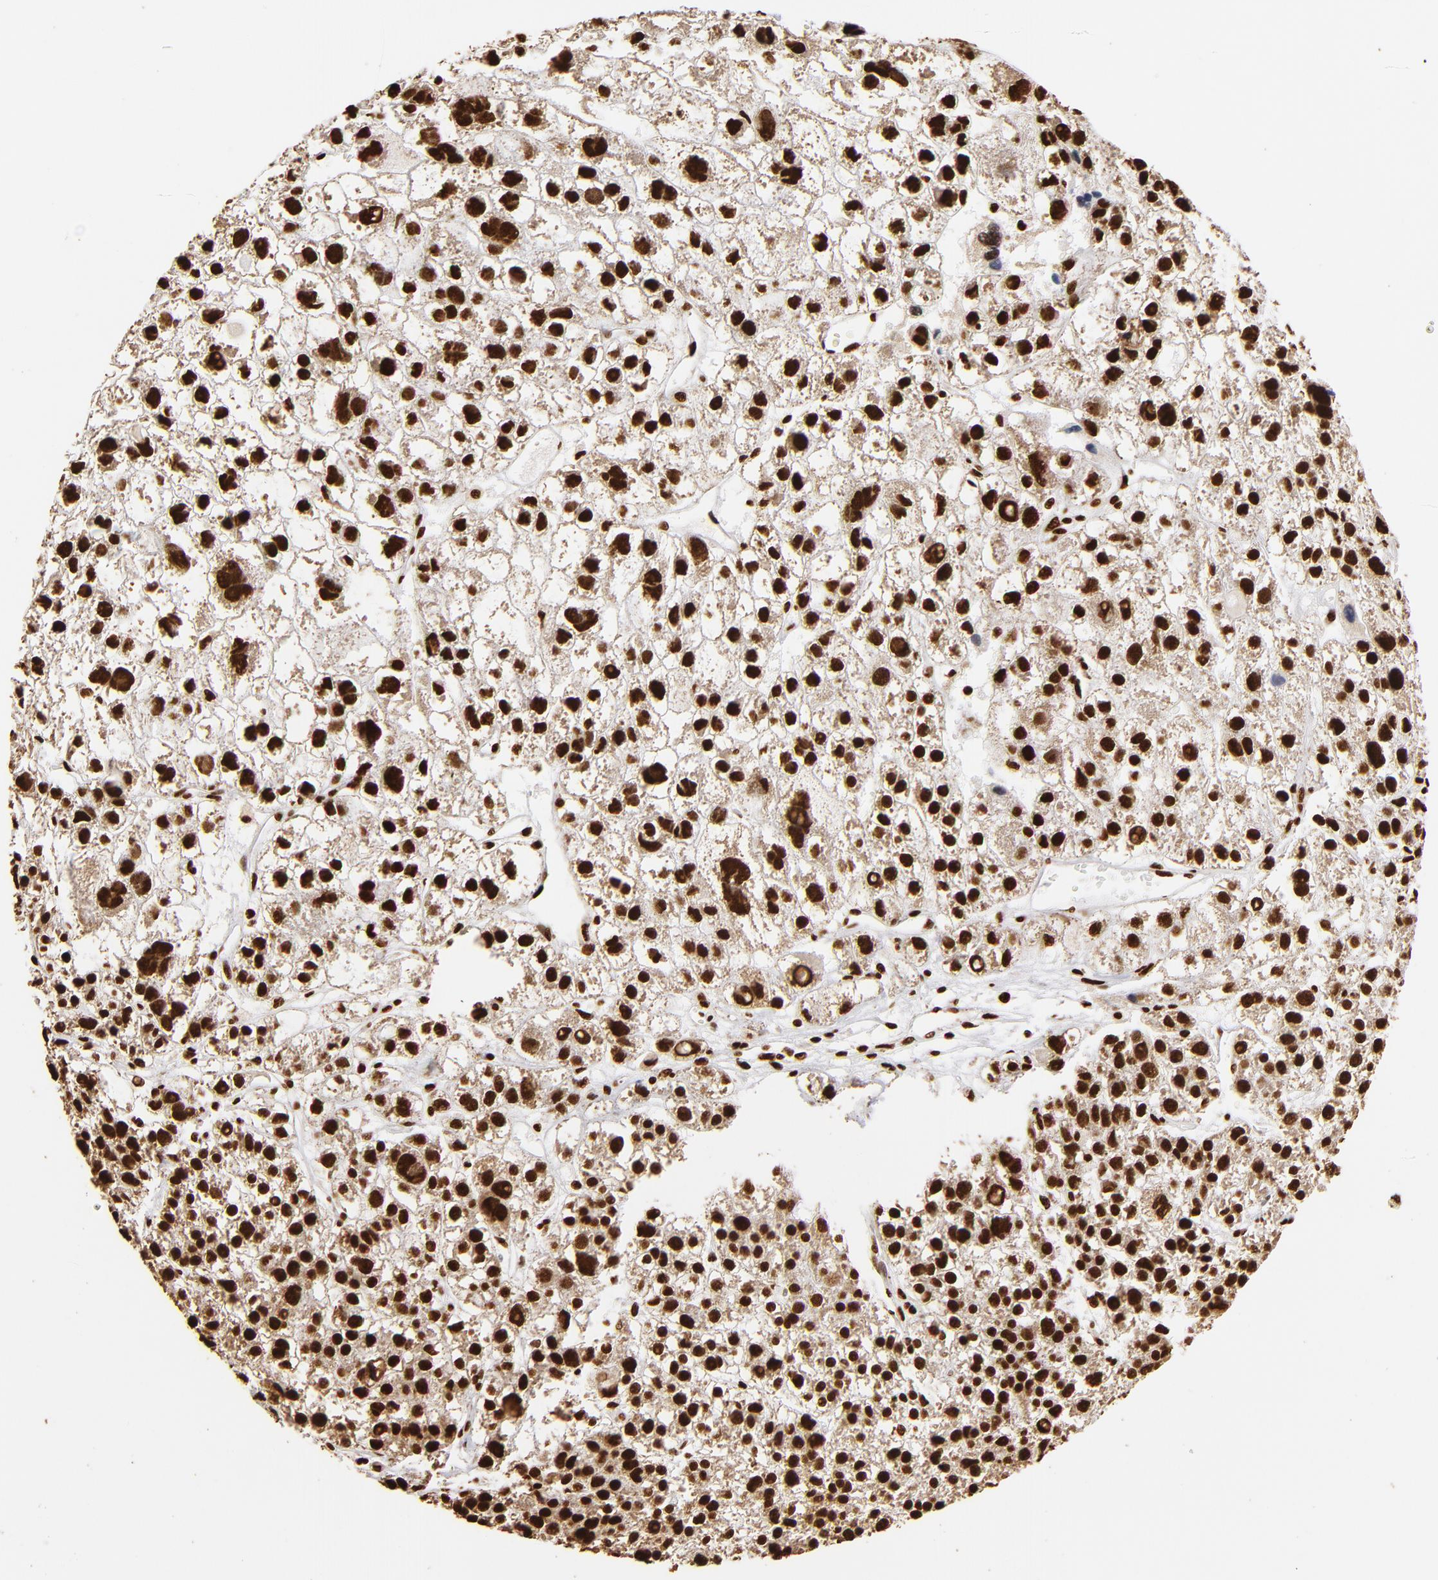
{"staining": {"intensity": "strong", "quantity": ">75%", "location": "nuclear"}, "tissue": "liver cancer", "cell_type": "Tumor cells", "image_type": "cancer", "snomed": [{"axis": "morphology", "description": "Carcinoma, Hepatocellular, NOS"}, {"axis": "topography", "description": "Liver"}], "caption": "Protein staining demonstrates strong nuclear positivity in about >75% of tumor cells in liver cancer. (IHC, brightfield microscopy, high magnification).", "gene": "ILF3", "patient": {"sex": "female", "age": 85}}